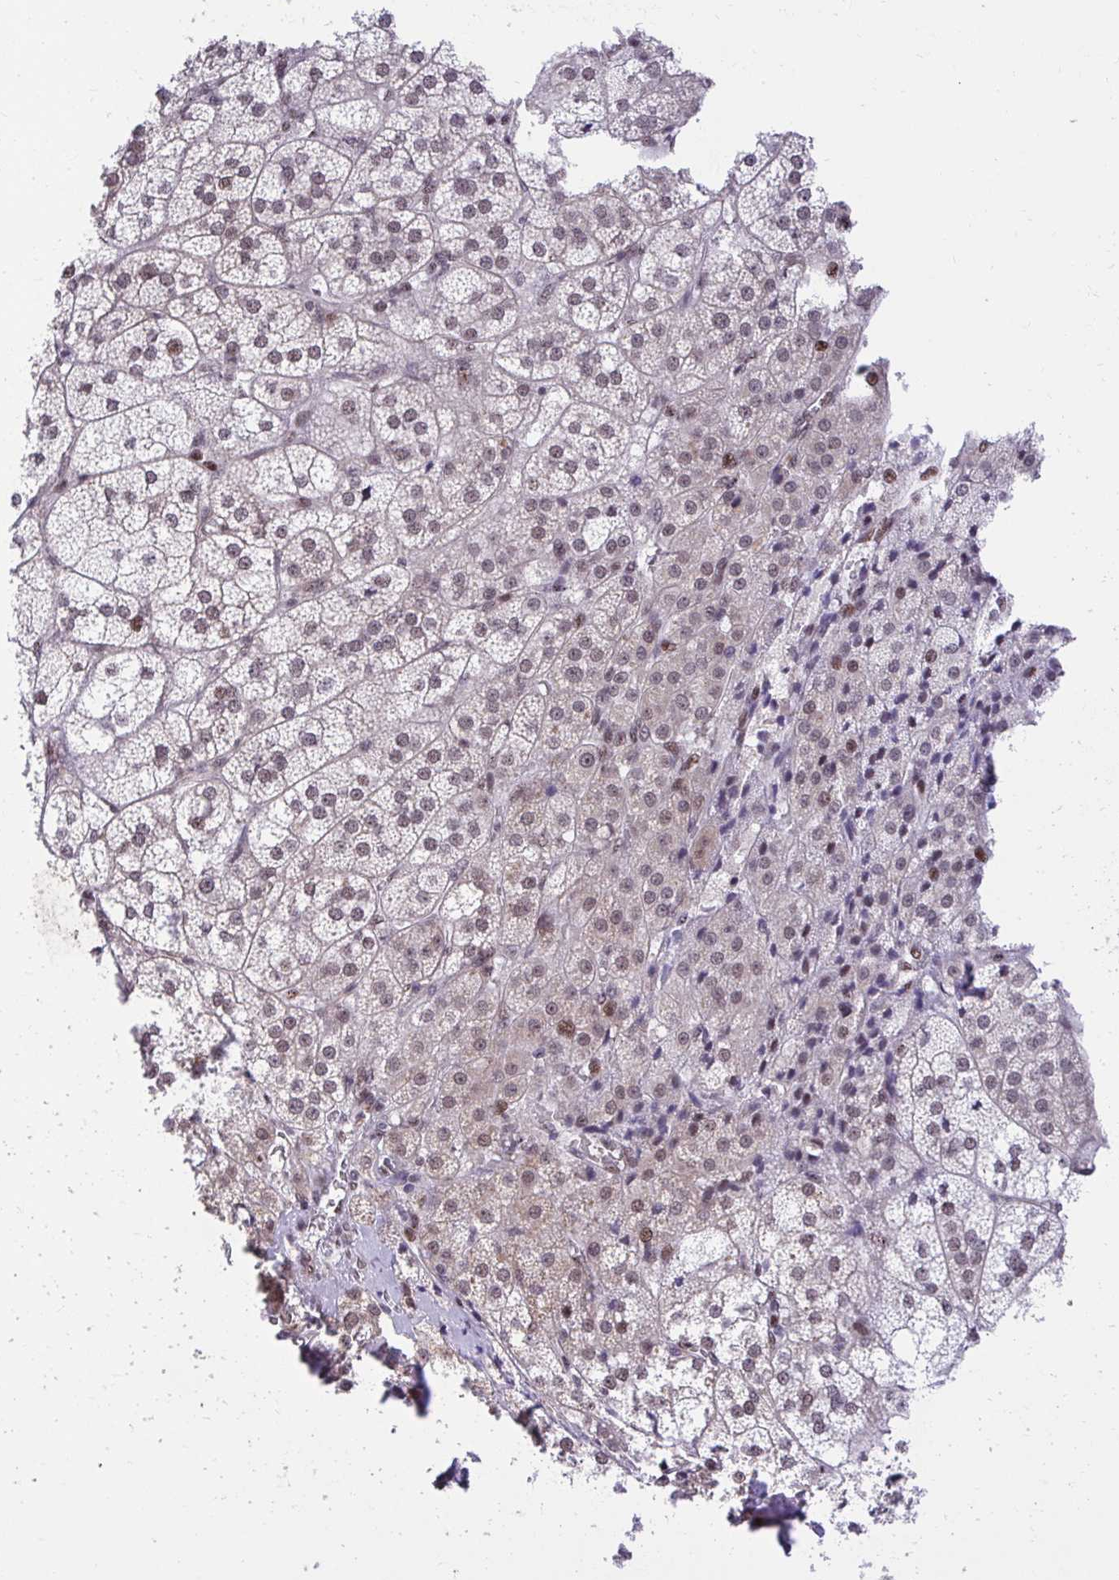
{"staining": {"intensity": "strong", "quantity": ">75%", "location": "nuclear"}, "tissue": "adrenal gland", "cell_type": "Glandular cells", "image_type": "normal", "snomed": [{"axis": "morphology", "description": "Normal tissue, NOS"}, {"axis": "topography", "description": "Adrenal gland"}], "caption": "Strong nuclear staining for a protein is identified in about >75% of glandular cells of unremarkable adrenal gland using immunohistochemistry.", "gene": "HOXA4", "patient": {"sex": "female", "age": 60}}